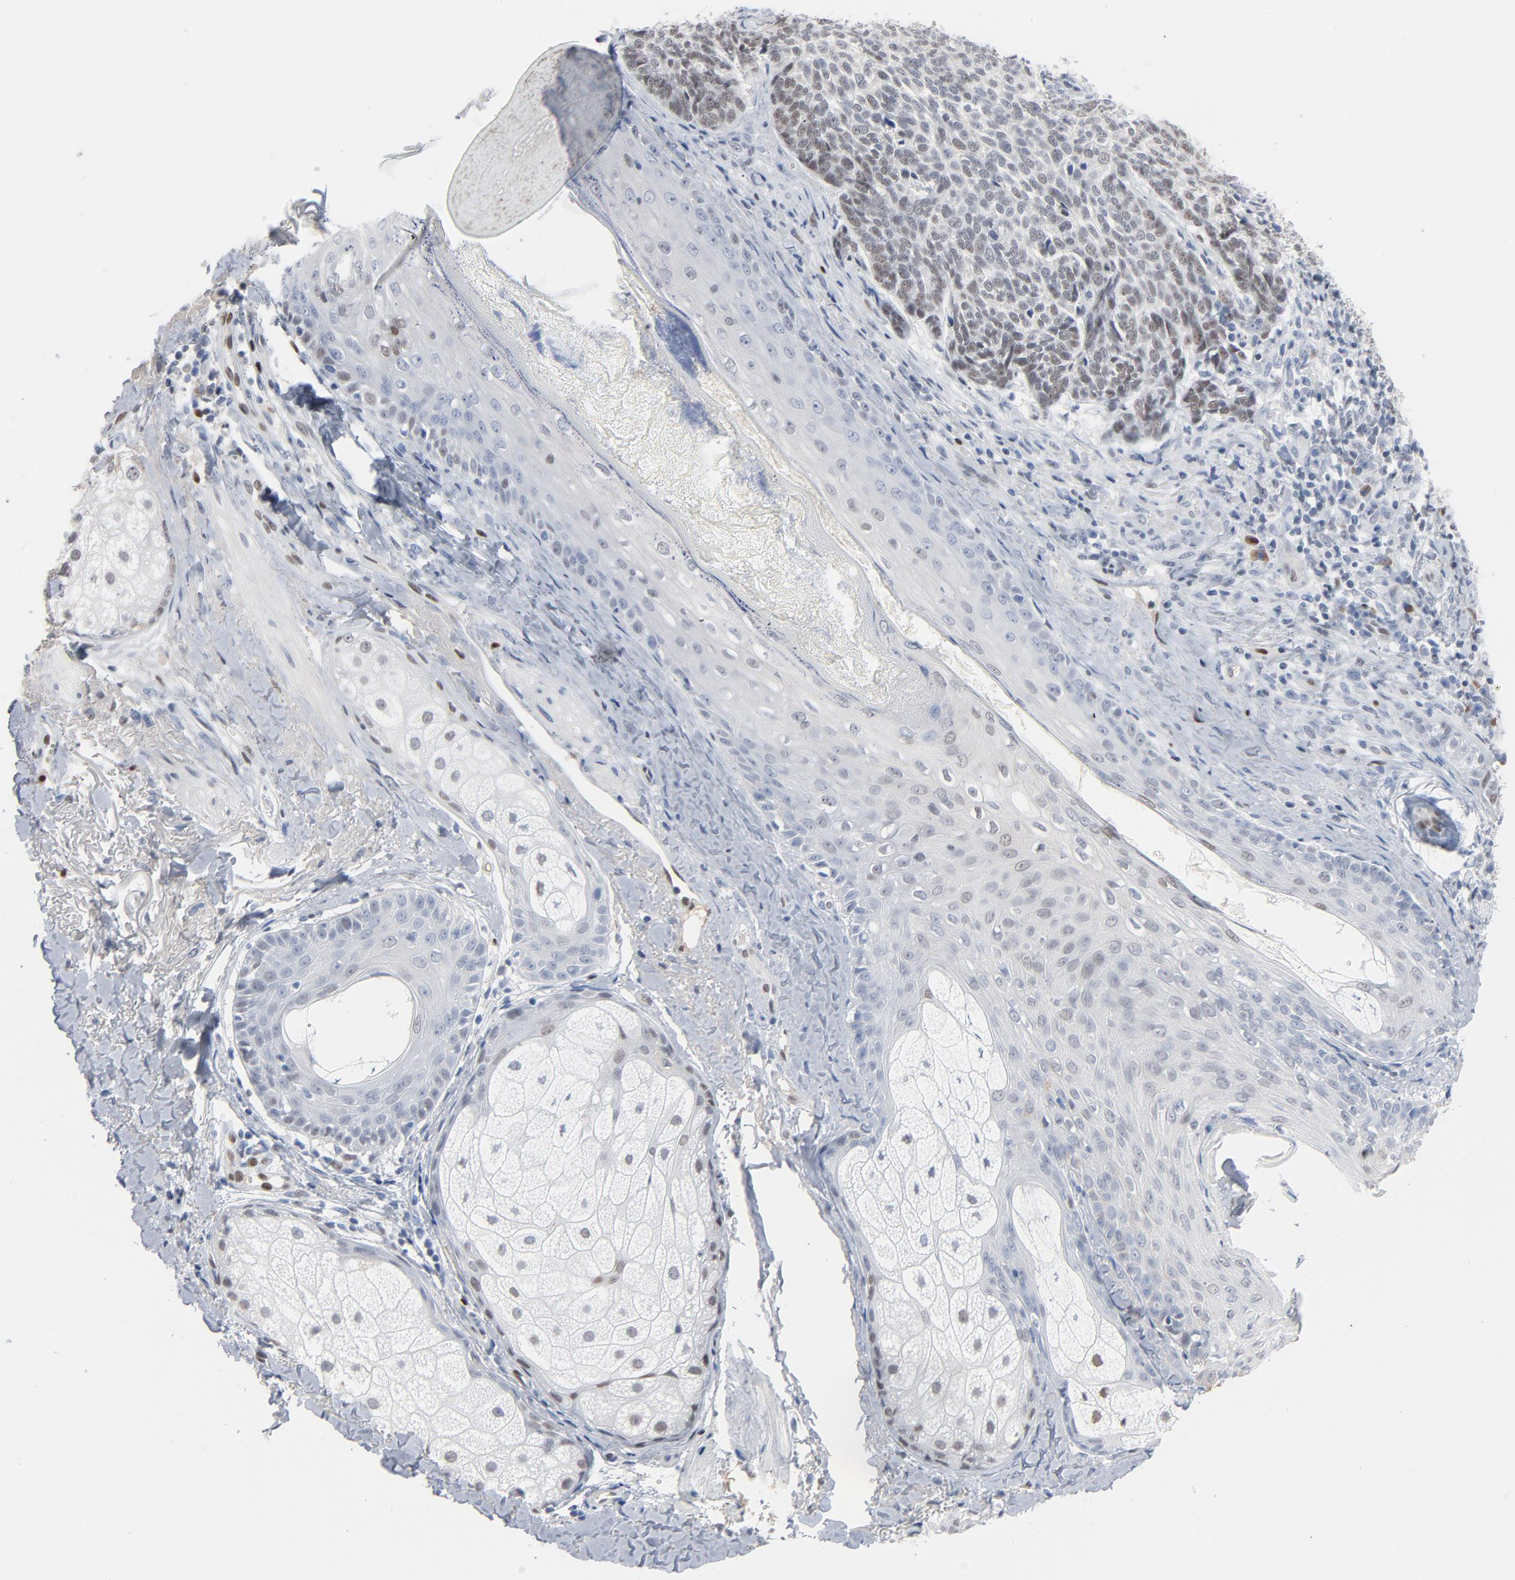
{"staining": {"intensity": "weak", "quantity": "<25%", "location": "nuclear"}, "tissue": "skin cancer", "cell_type": "Tumor cells", "image_type": "cancer", "snomed": [{"axis": "morphology", "description": "Basal cell carcinoma"}, {"axis": "topography", "description": "Skin"}], "caption": "DAB (3,3'-diaminobenzidine) immunohistochemical staining of skin cancer reveals no significant expression in tumor cells.", "gene": "FOXP1", "patient": {"sex": "male", "age": 84}}